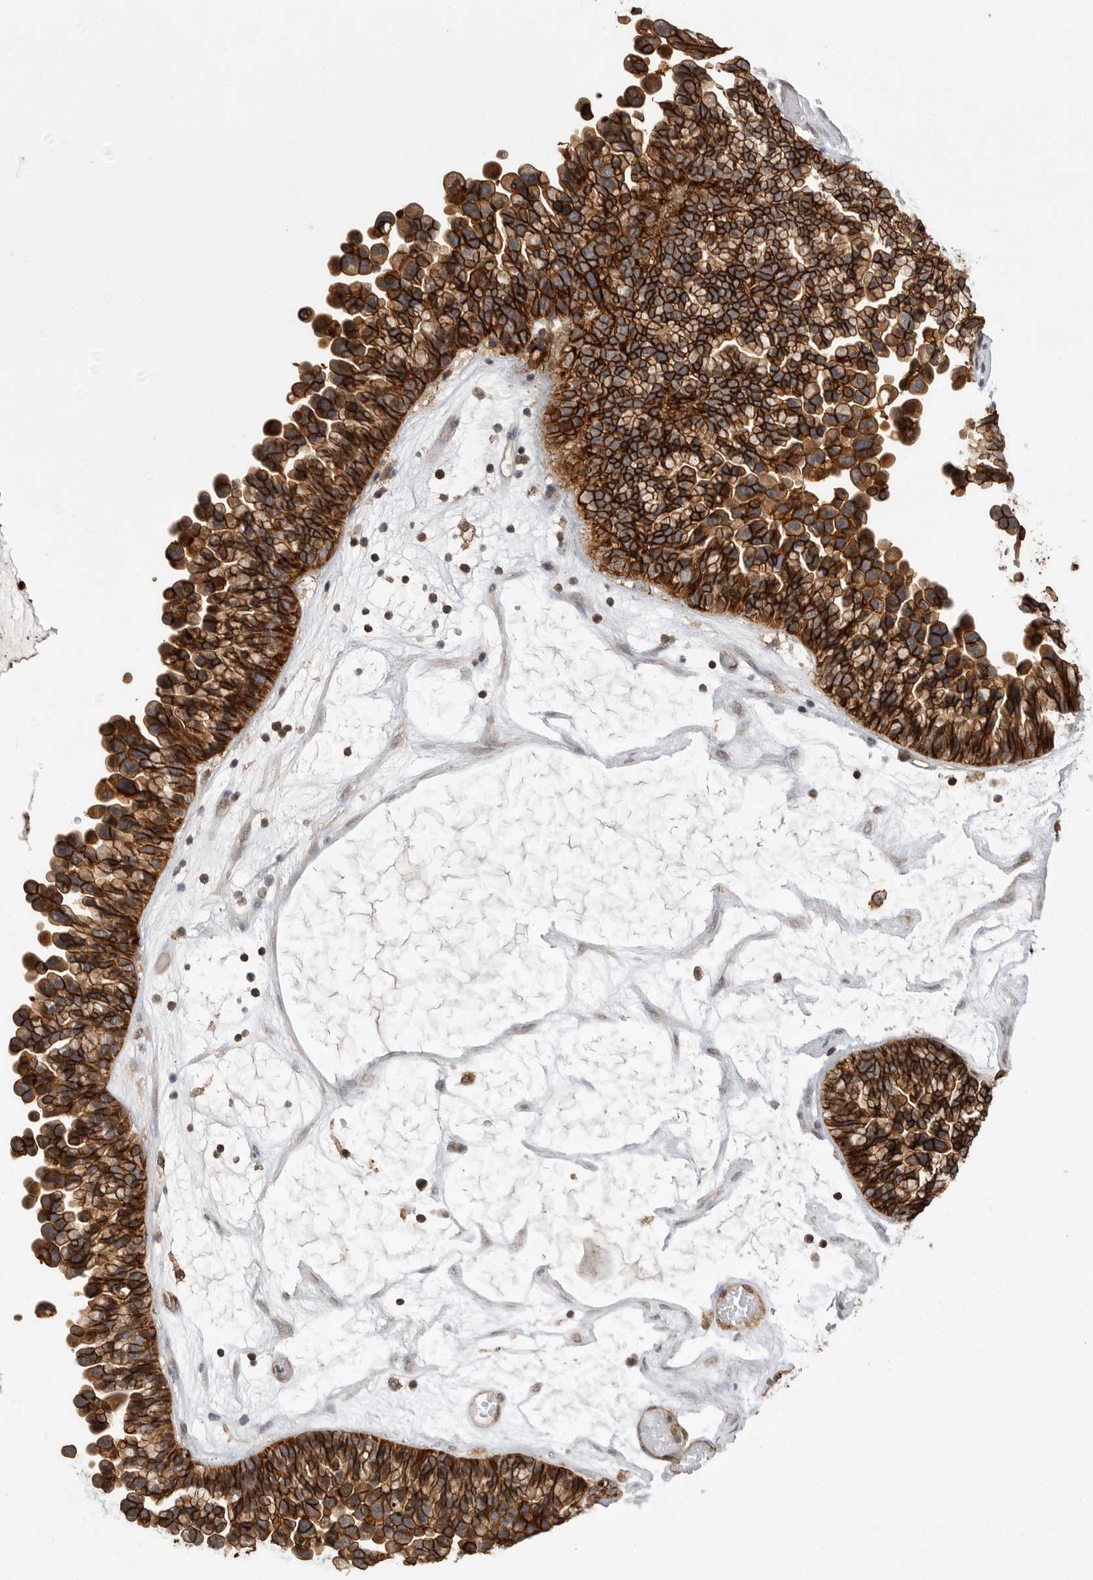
{"staining": {"intensity": "strong", "quantity": ">75%", "location": "cytoplasmic/membranous"}, "tissue": "ovarian cancer", "cell_type": "Tumor cells", "image_type": "cancer", "snomed": [{"axis": "morphology", "description": "Cystadenocarcinoma, serous, NOS"}, {"axis": "topography", "description": "Ovary"}], "caption": "Ovarian cancer stained with a brown dye demonstrates strong cytoplasmic/membranous positive expression in about >75% of tumor cells.", "gene": "NECTIN1", "patient": {"sex": "female", "age": 56}}